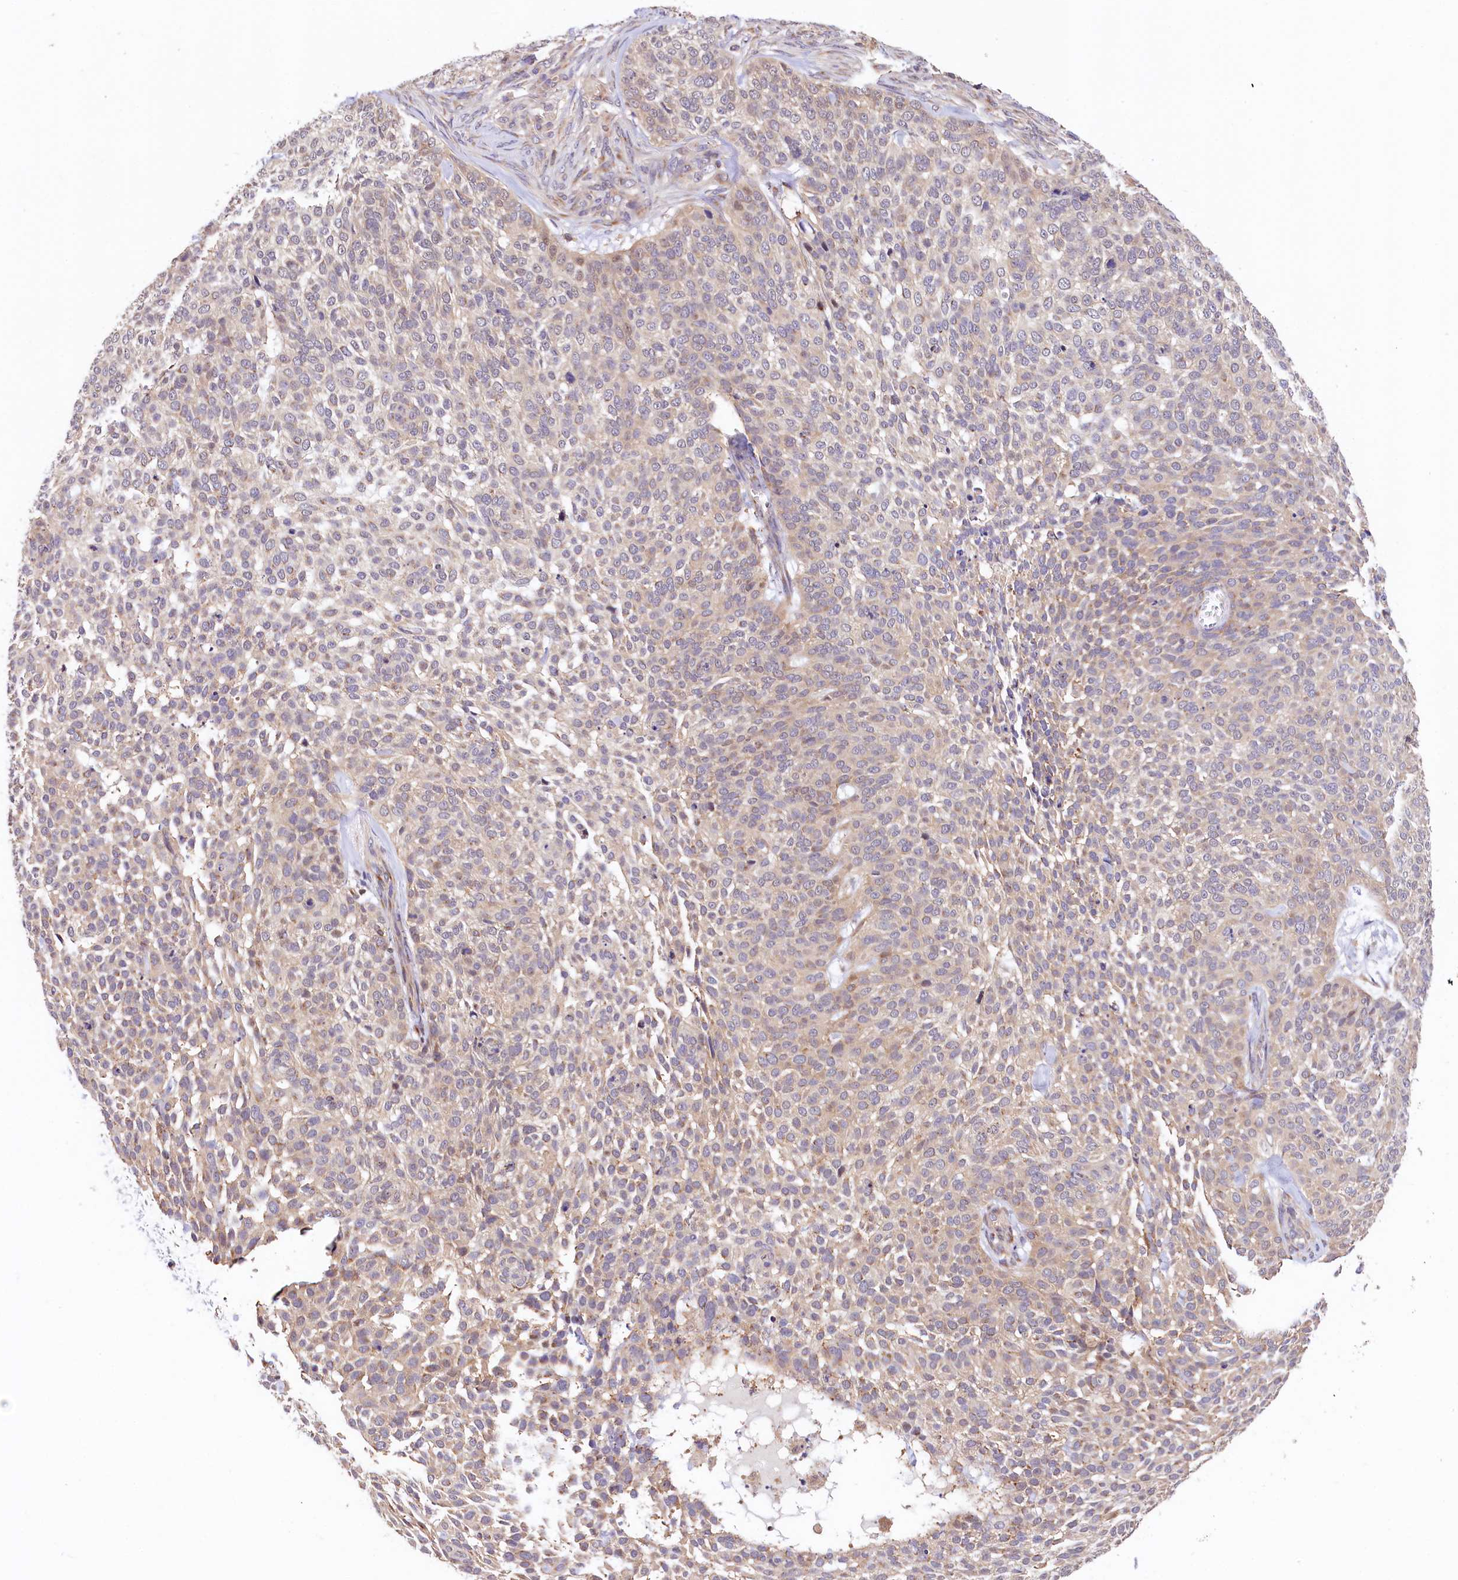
{"staining": {"intensity": "weak", "quantity": "<25%", "location": "cytoplasmic/membranous"}, "tissue": "skin cancer", "cell_type": "Tumor cells", "image_type": "cancer", "snomed": [{"axis": "morphology", "description": "Basal cell carcinoma"}, {"axis": "topography", "description": "Skin"}], "caption": "Tumor cells show no significant positivity in skin basal cell carcinoma.", "gene": "CHORDC1", "patient": {"sex": "female", "age": 64}}